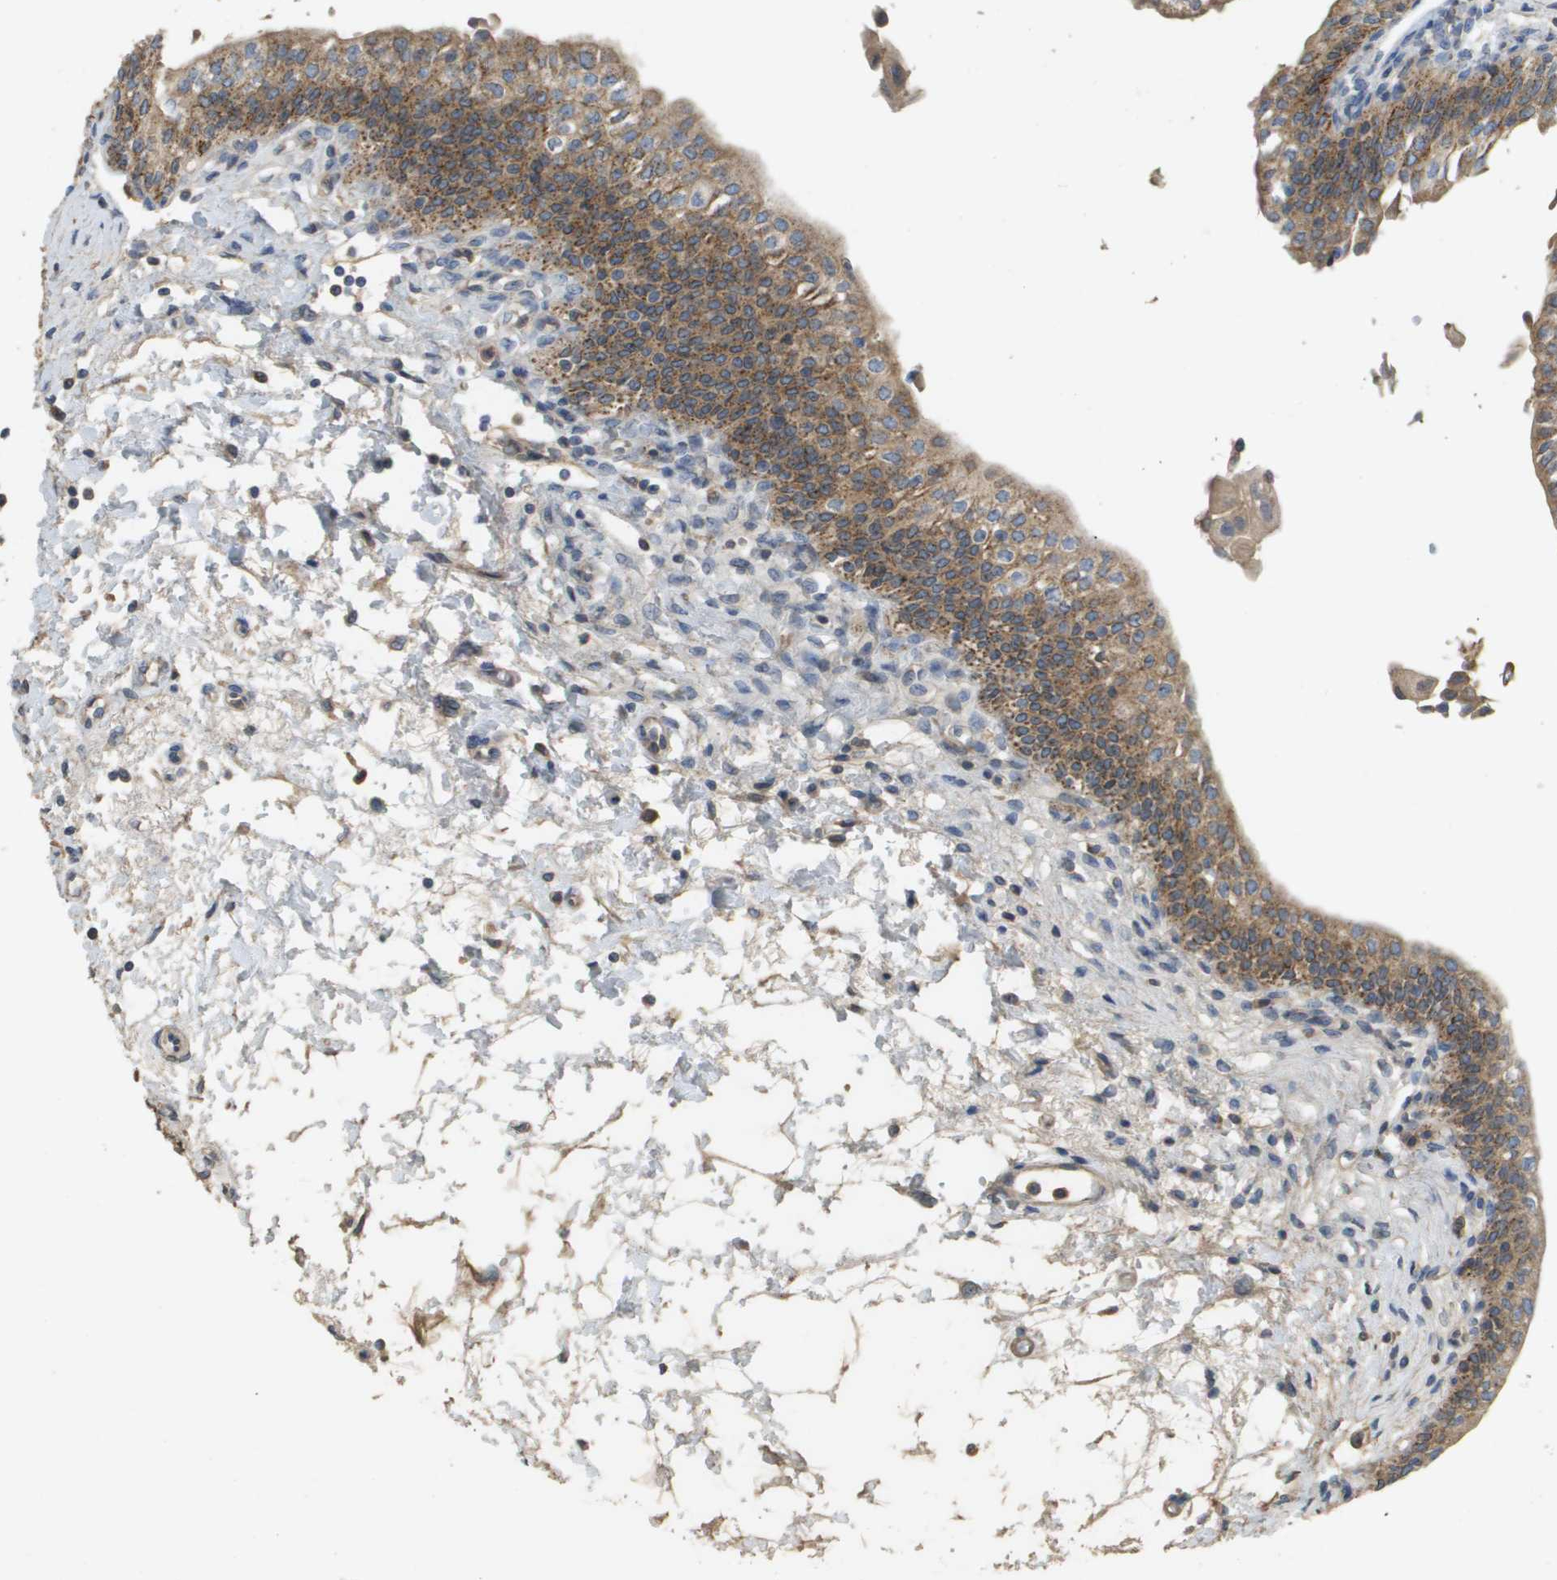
{"staining": {"intensity": "moderate", "quantity": ">75%", "location": "cytoplasmic/membranous"}, "tissue": "urinary bladder", "cell_type": "Urothelial cells", "image_type": "normal", "snomed": [{"axis": "morphology", "description": "Normal tissue, NOS"}, {"axis": "topography", "description": "Urinary bladder"}], "caption": "Immunohistochemistry micrograph of benign urinary bladder: urinary bladder stained using immunohistochemistry shows medium levels of moderate protein expression localized specifically in the cytoplasmic/membranous of urothelial cells, appearing as a cytoplasmic/membranous brown color.", "gene": "CASP10", "patient": {"sex": "male", "age": 55}}